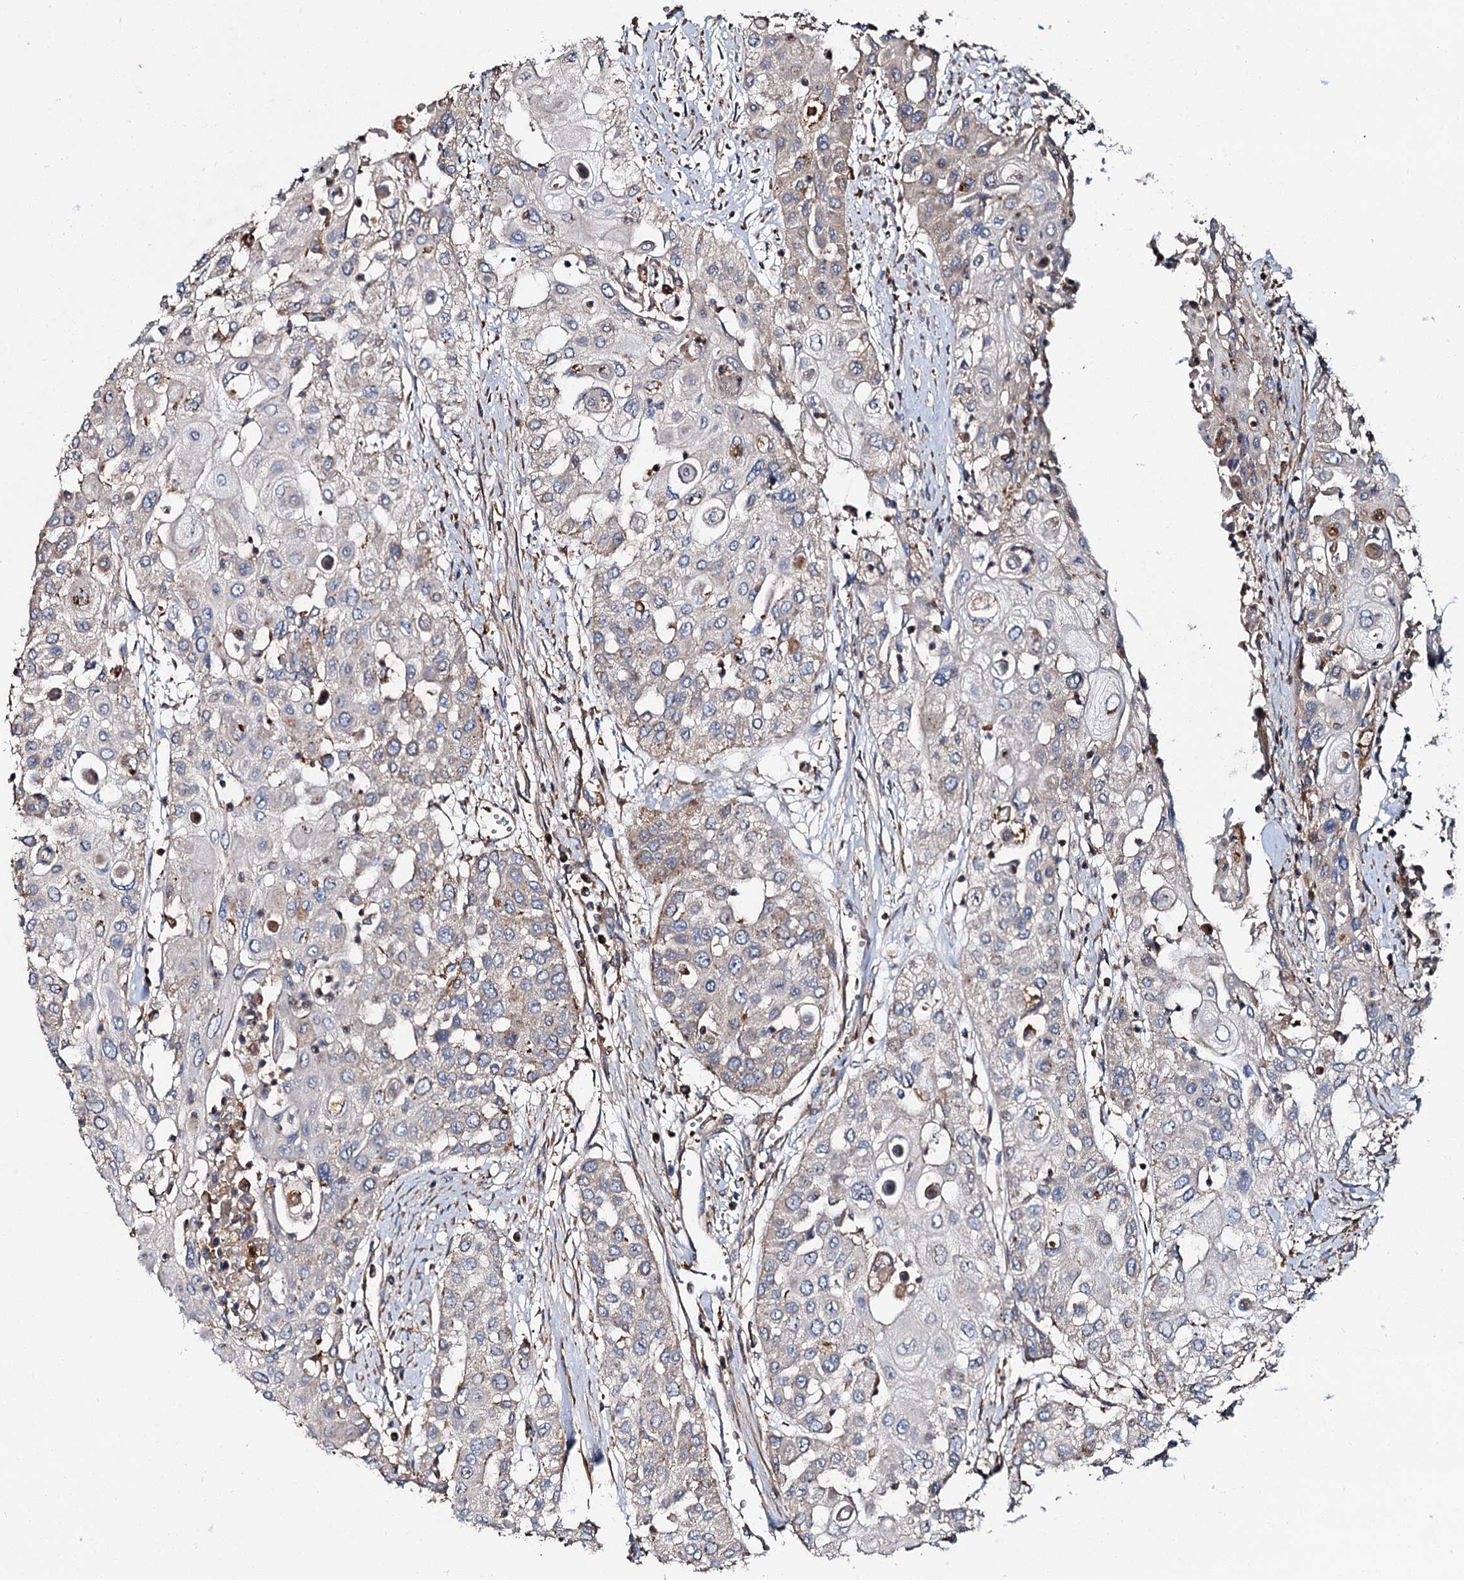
{"staining": {"intensity": "negative", "quantity": "none", "location": "none"}, "tissue": "urothelial cancer", "cell_type": "Tumor cells", "image_type": "cancer", "snomed": [{"axis": "morphology", "description": "Urothelial carcinoma, High grade"}, {"axis": "topography", "description": "Urinary bladder"}], "caption": "Urothelial cancer was stained to show a protein in brown. There is no significant expression in tumor cells. (Immunohistochemistry, brightfield microscopy, high magnification).", "gene": "WDR73", "patient": {"sex": "female", "age": 79}}